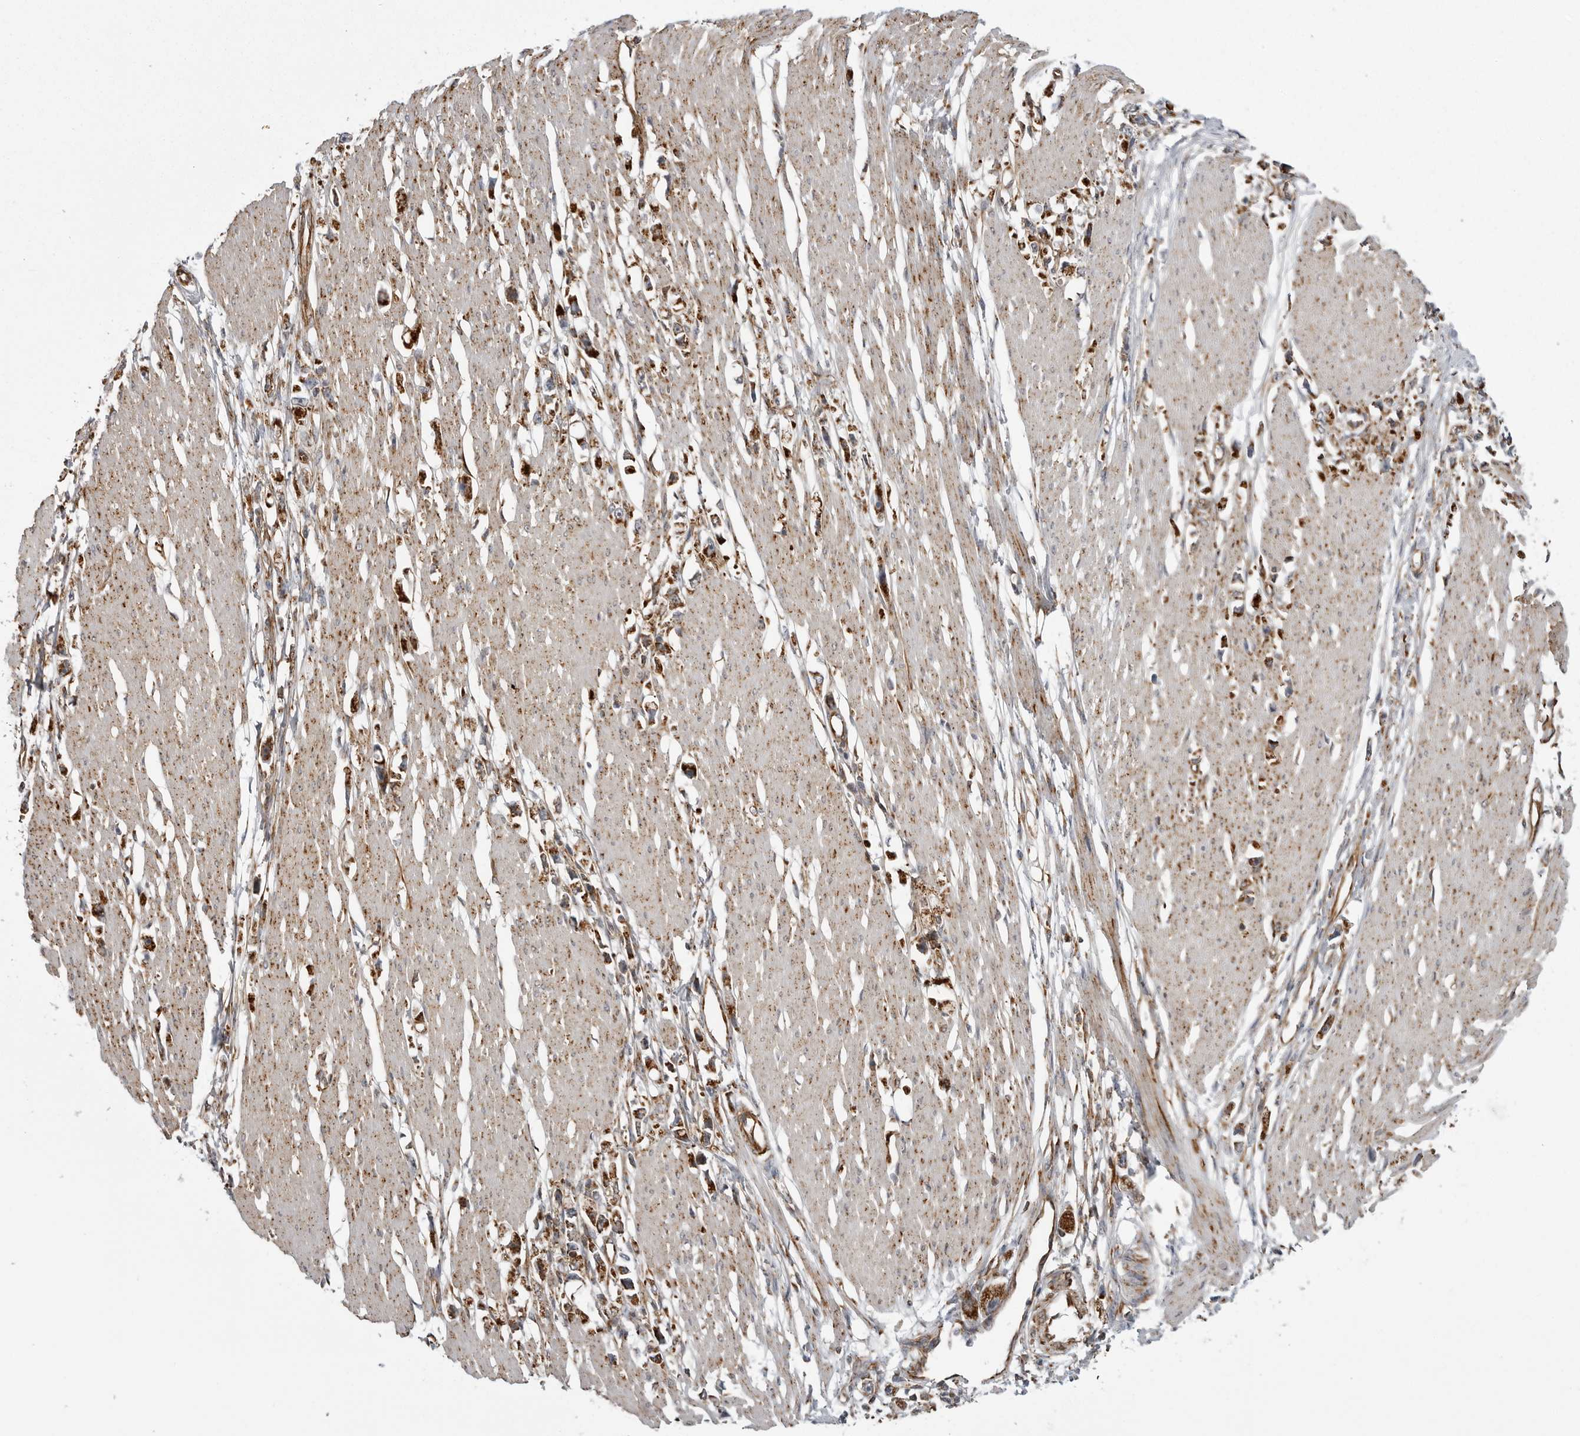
{"staining": {"intensity": "strong", "quantity": ">75%", "location": "cytoplasmic/membranous"}, "tissue": "stomach cancer", "cell_type": "Tumor cells", "image_type": "cancer", "snomed": [{"axis": "morphology", "description": "Adenocarcinoma, NOS"}, {"axis": "topography", "description": "Stomach"}], "caption": "This image displays adenocarcinoma (stomach) stained with immunohistochemistry (IHC) to label a protein in brown. The cytoplasmic/membranous of tumor cells show strong positivity for the protein. Nuclei are counter-stained blue.", "gene": "FH", "patient": {"sex": "female", "age": 59}}